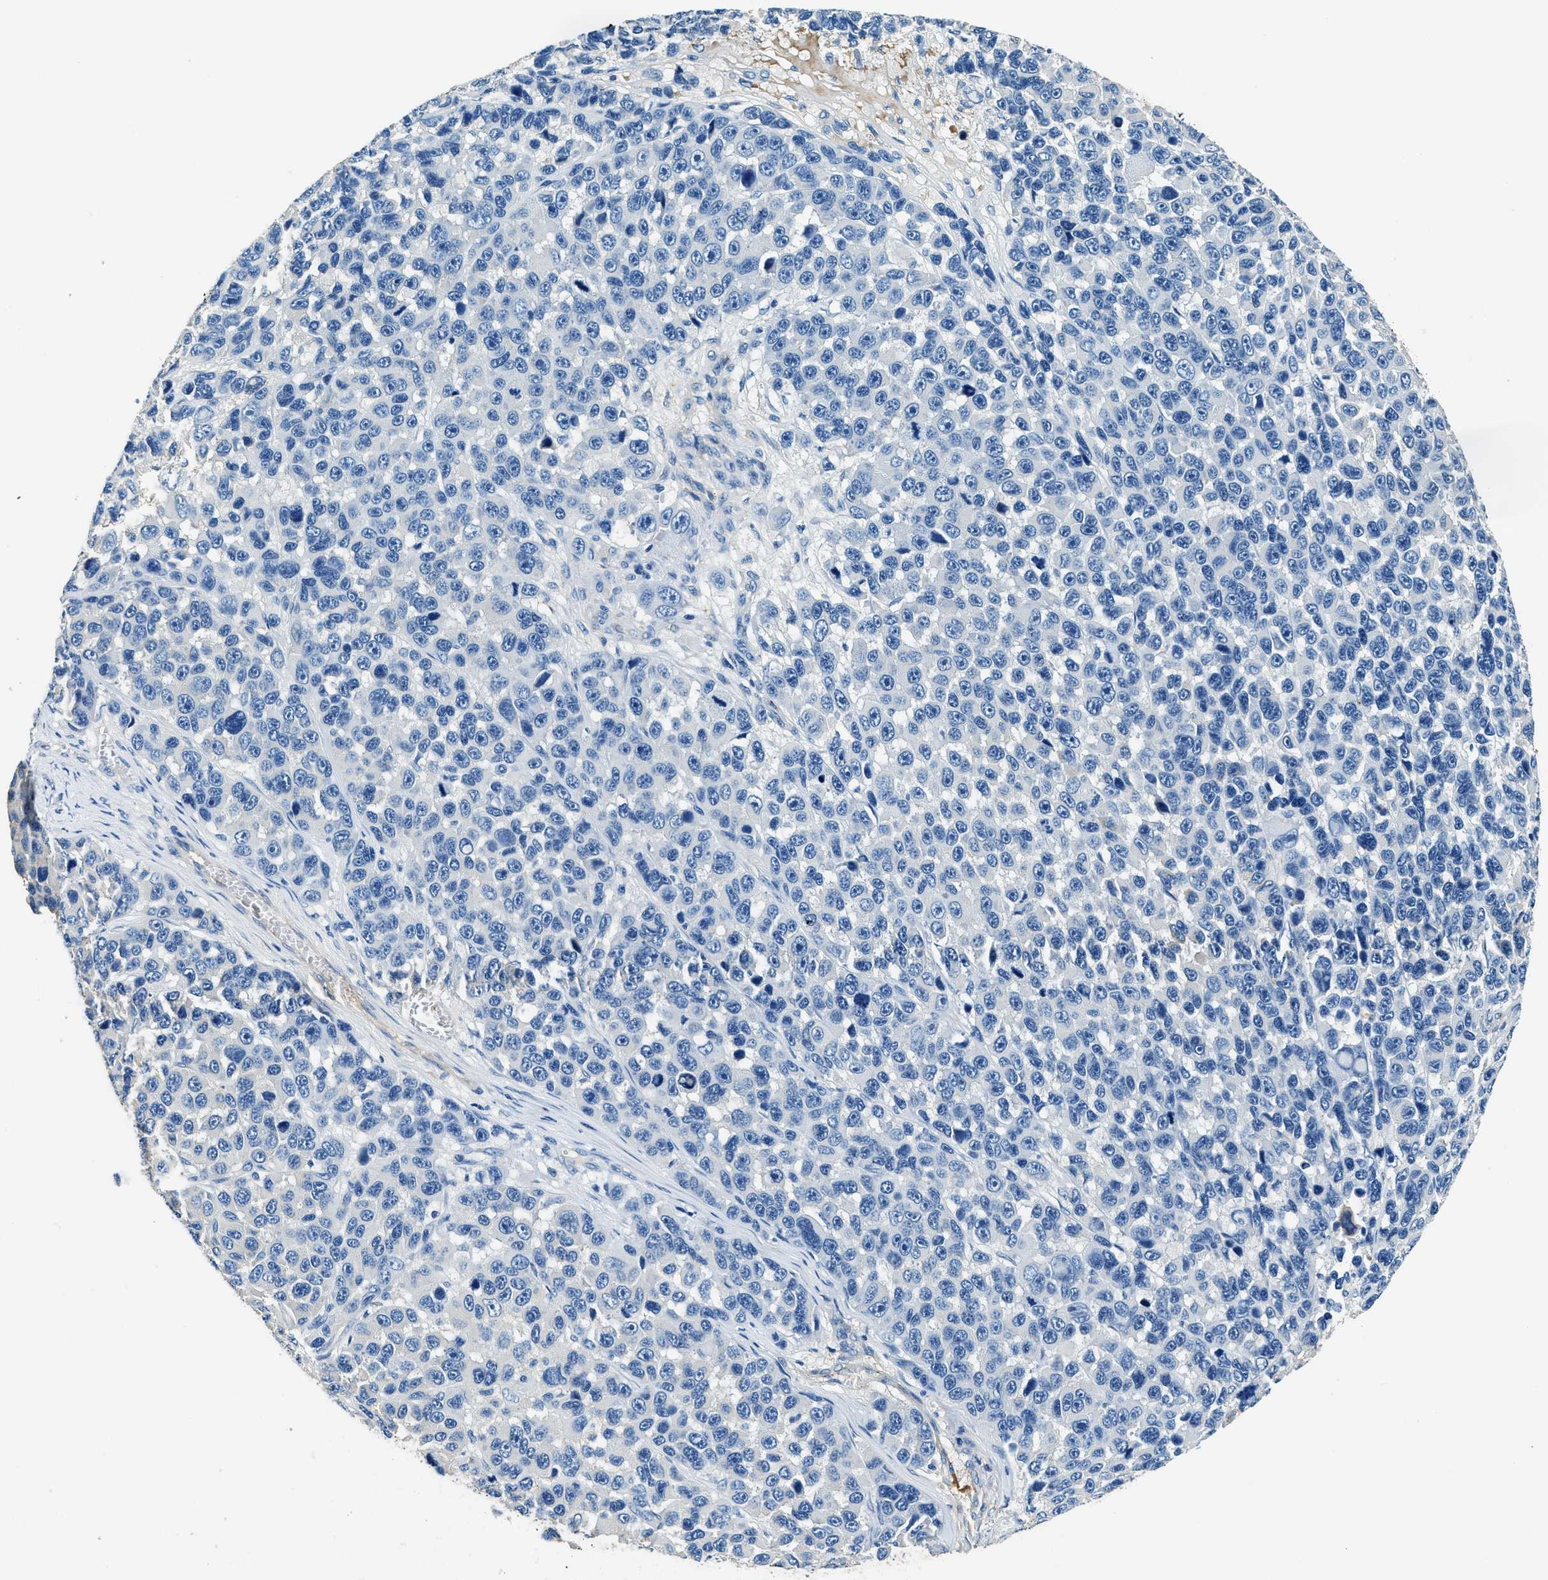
{"staining": {"intensity": "negative", "quantity": "none", "location": "none"}, "tissue": "melanoma", "cell_type": "Tumor cells", "image_type": "cancer", "snomed": [{"axis": "morphology", "description": "Malignant melanoma, NOS"}, {"axis": "topography", "description": "Skin"}], "caption": "Malignant melanoma was stained to show a protein in brown. There is no significant expression in tumor cells.", "gene": "TMEM186", "patient": {"sex": "male", "age": 53}}